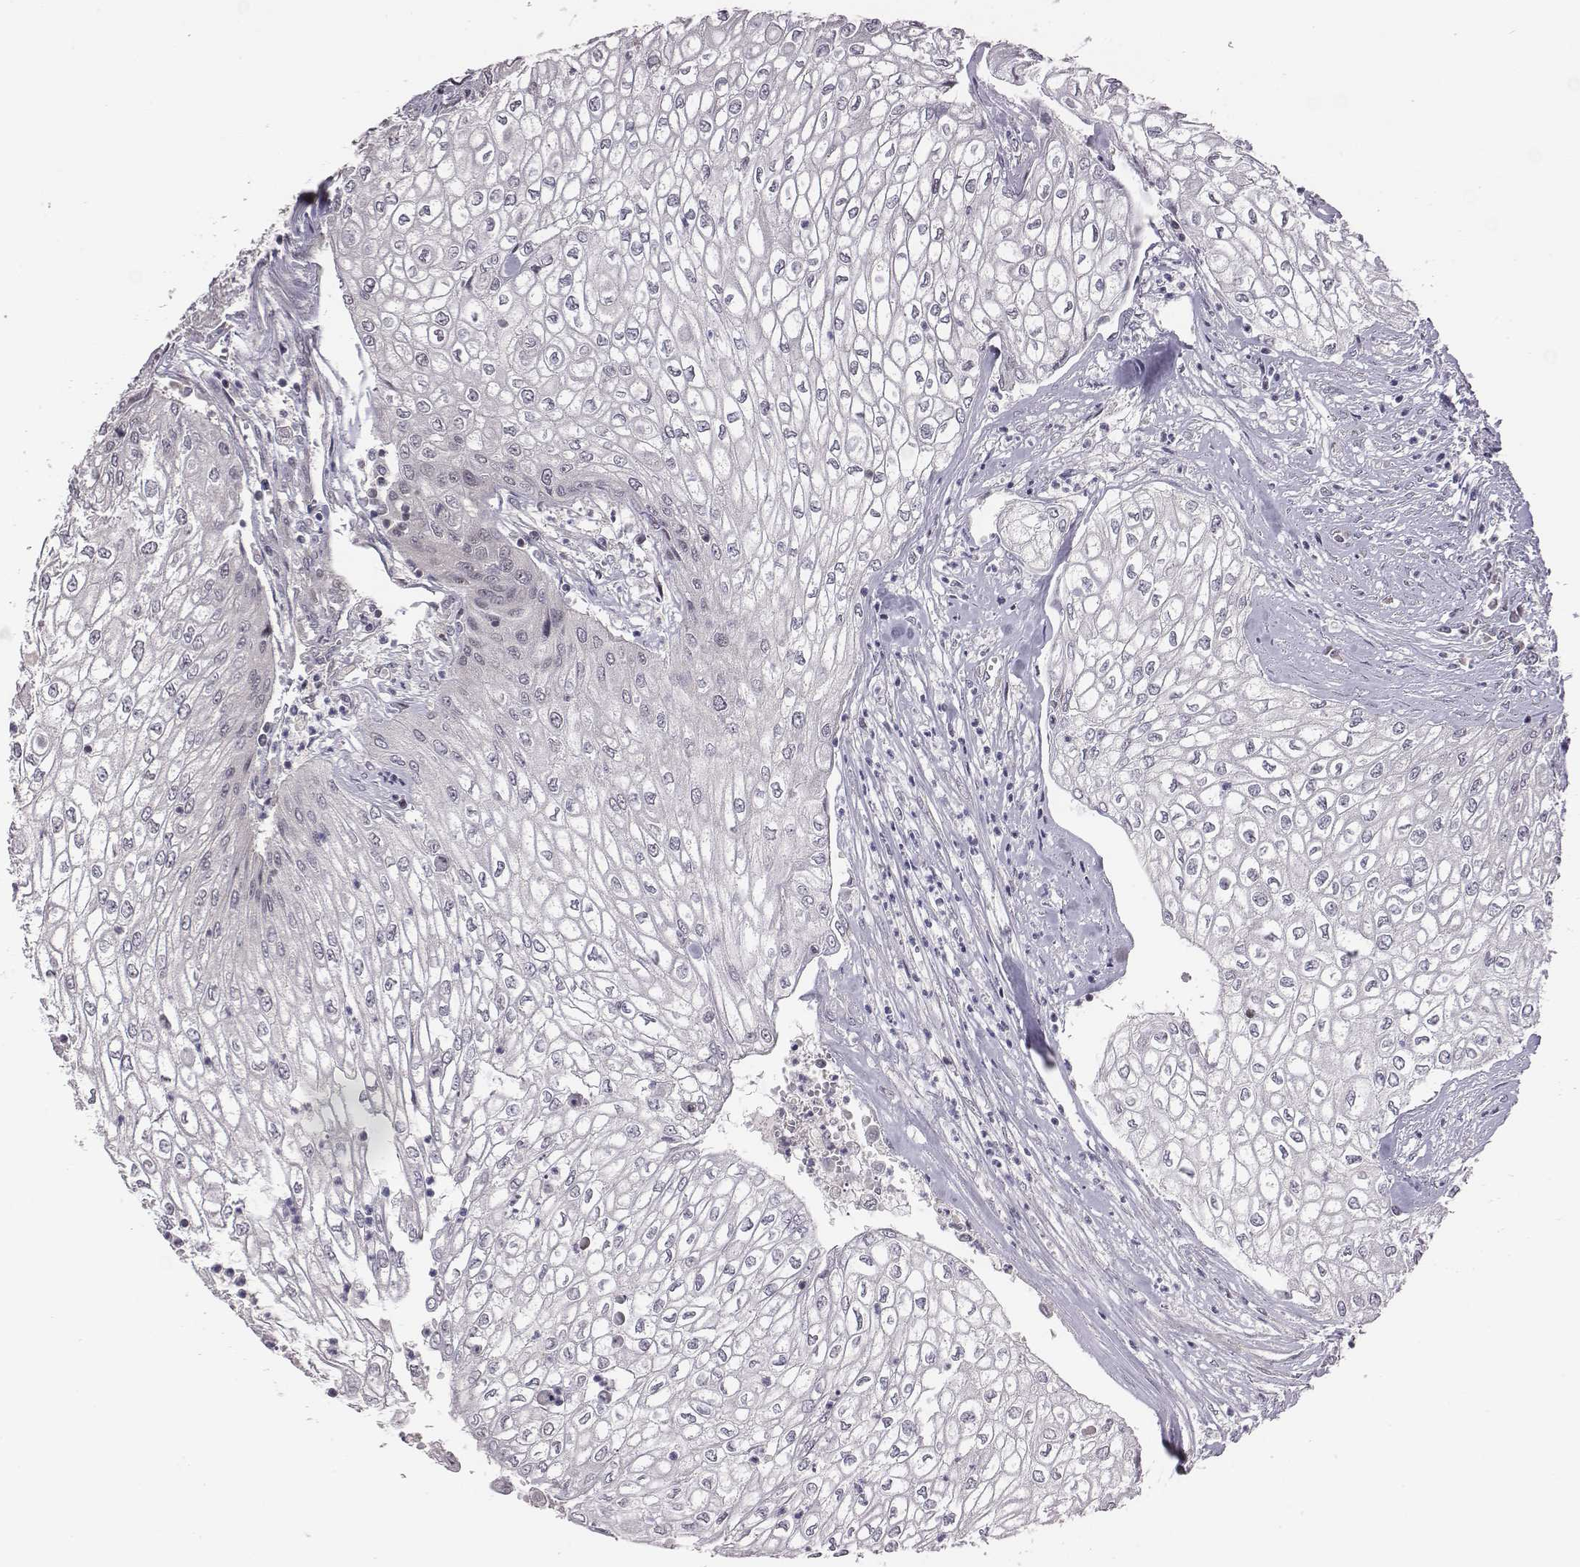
{"staining": {"intensity": "negative", "quantity": "none", "location": "none"}, "tissue": "urothelial cancer", "cell_type": "Tumor cells", "image_type": "cancer", "snomed": [{"axis": "morphology", "description": "Urothelial carcinoma, High grade"}, {"axis": "topography", "description": "Urinary bladder"}], "caption": "Photomicrograph shows no significant protein expression in tumor cells of high-grade urothelial carcinoma. (IHC, brightfield microscopy, high magnification).", "gene": "SMURF2", "patient": {"sex": "male", "age": 62}}